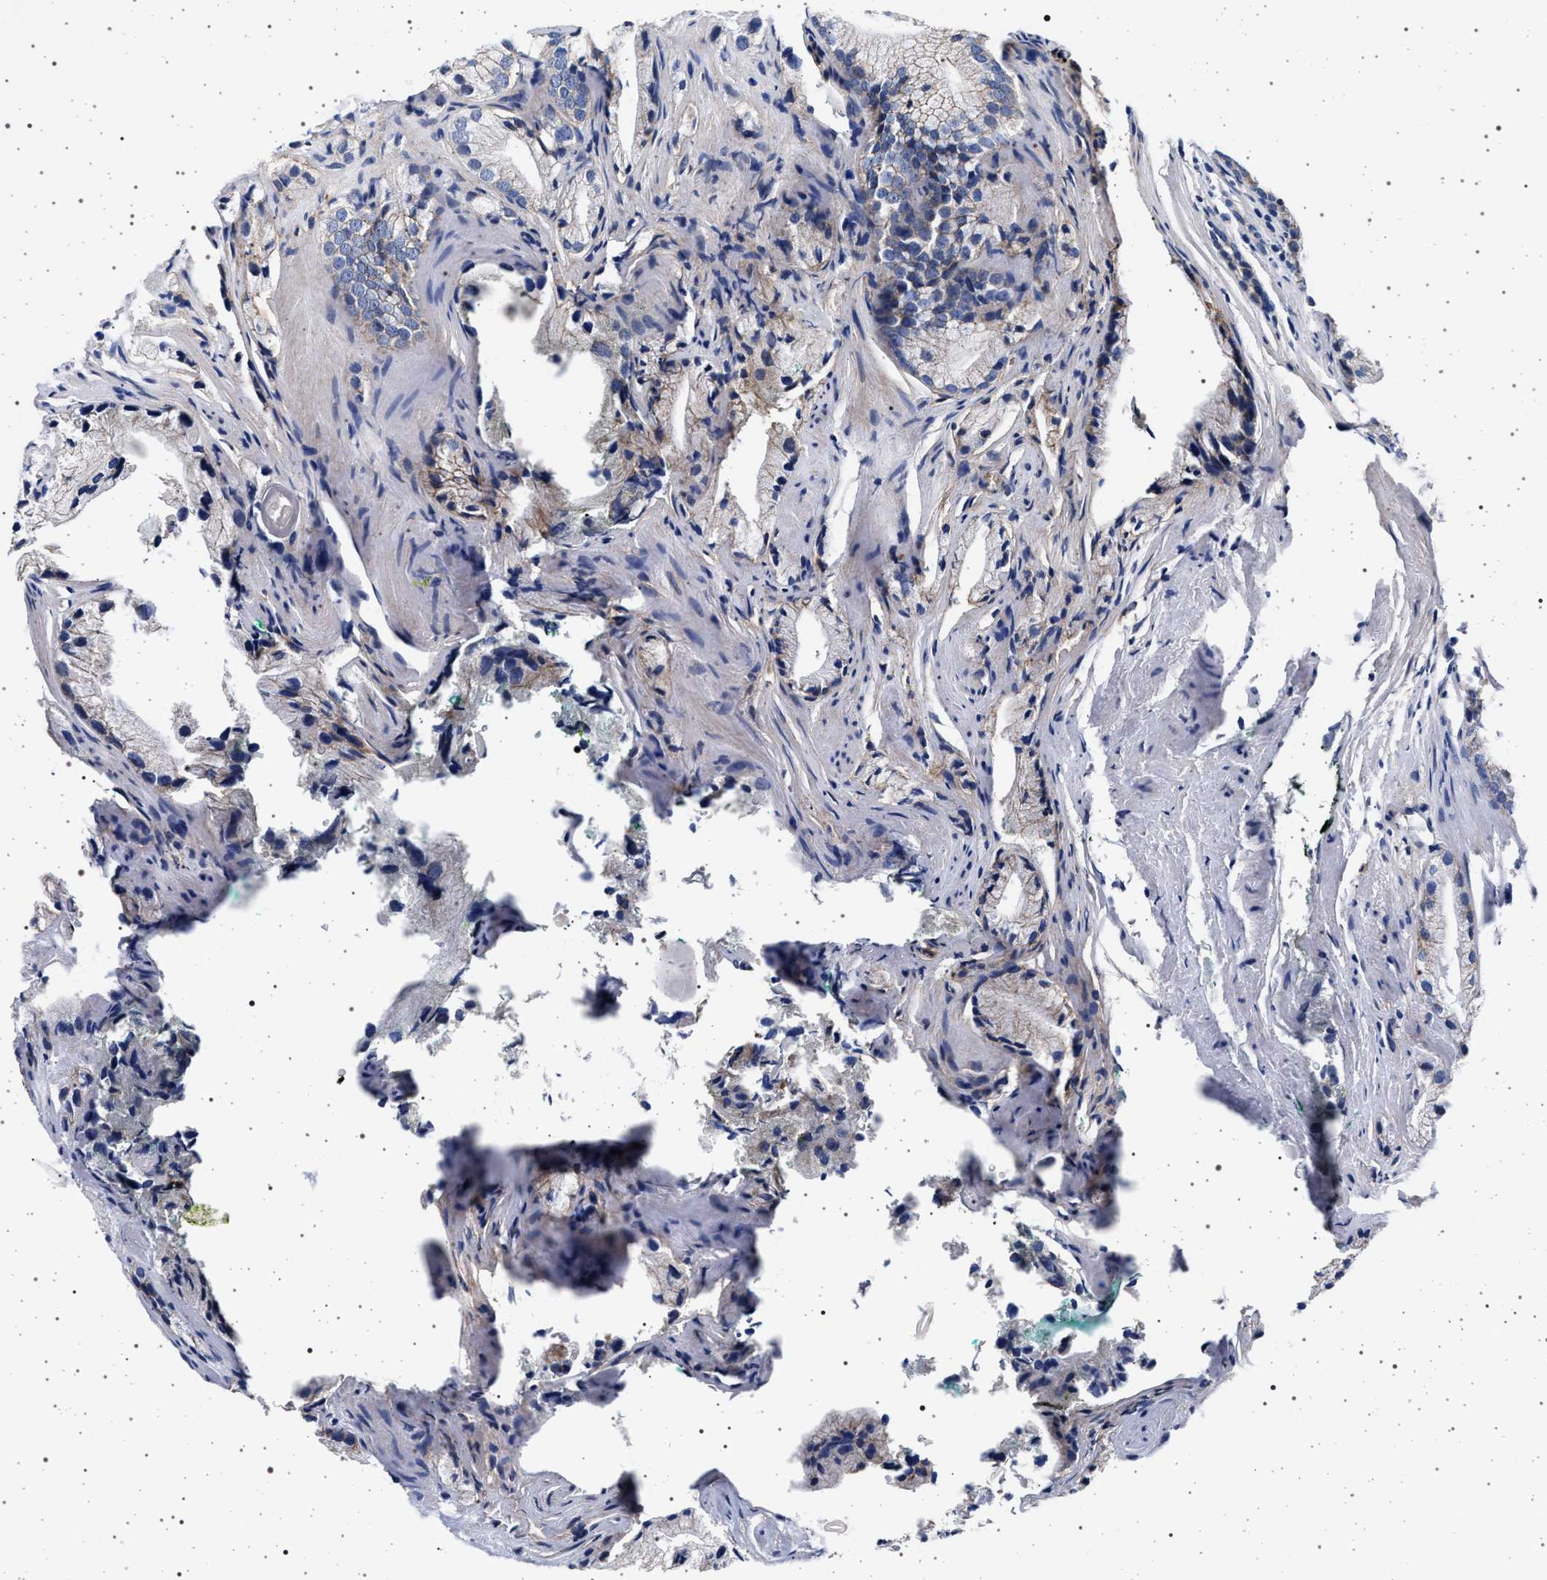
{"staining": {"intensity": "negative", "quantity": "none", "location": "none"}, "tissue": "prostate cancer", "cell_type": "Tumor cells", "image_type": "cancer", "snomed": [{"axis": "morphology", "description": "Adenocarcinoma, Low grade"}, {"axis": "topography", "description": "Prostate"}], "caption": "High power microscopy photomicrograph of an IHC histopathology image of prostate adenocarcinoma (low-grade), revealing no significant staining in tumor cells.", "gene": "SLC9A1", "patient": {"sex": "male", "age": 69}}